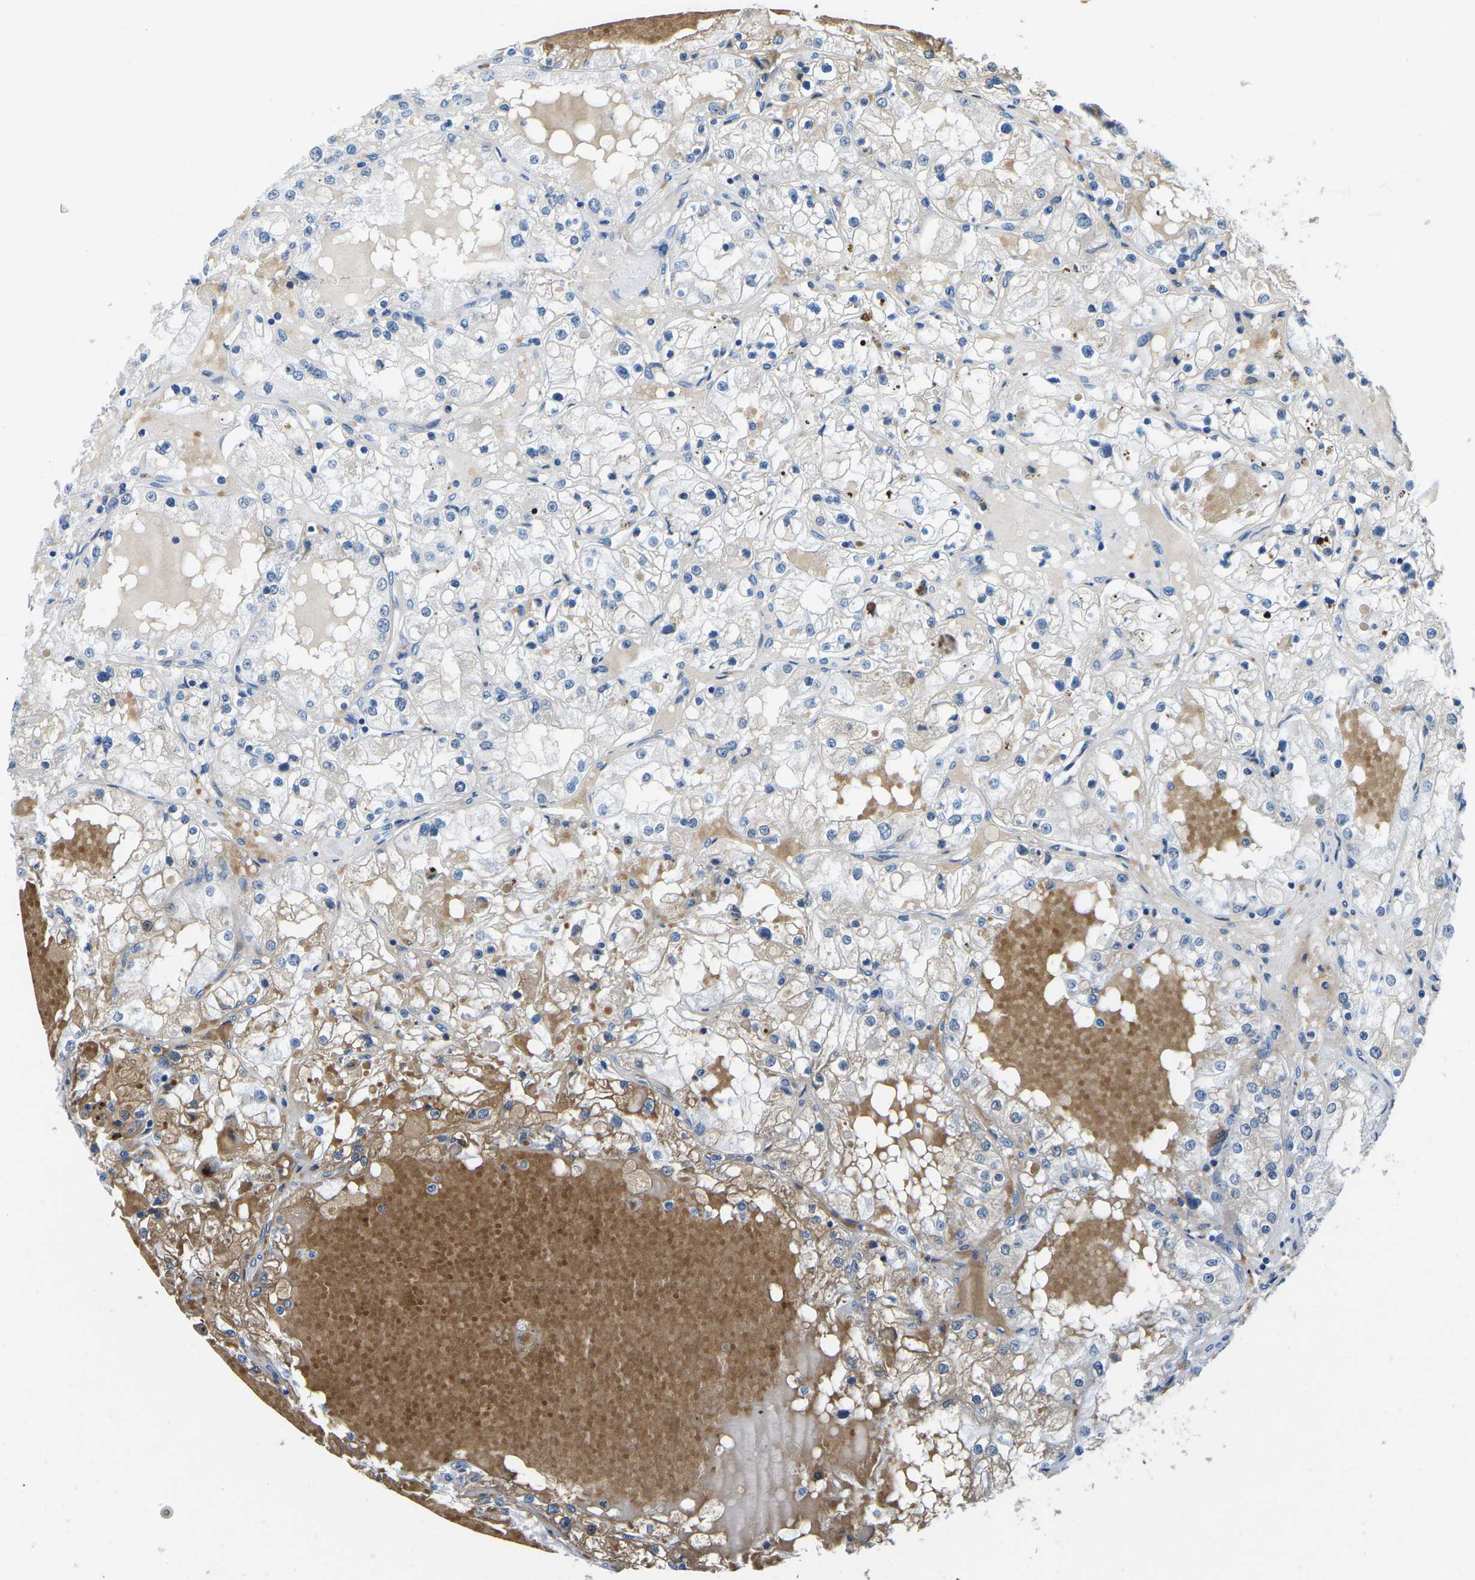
{"staining": {"intensity": "weak", "quantity": "<25%", "location": "cytoplasmic/membranous"}, "tissue": "renal cancer", "cell_type": "Tumor cells", "image_type": "cancer", "snomed": [{"axis": "morphology", "description": "Adenocarcinoma, NOS"}, {"axis": "topography", "description": "Kidney"}], "caption": "Immunohistochemical staining of human renal cancer (adenocarcinoma) exhibits no significant expression in tumor cells. (IHC, brightfield microscopy, high magnification).", "gene": "TM6SF1", "patient": {"sex": "male", "age": 68}}